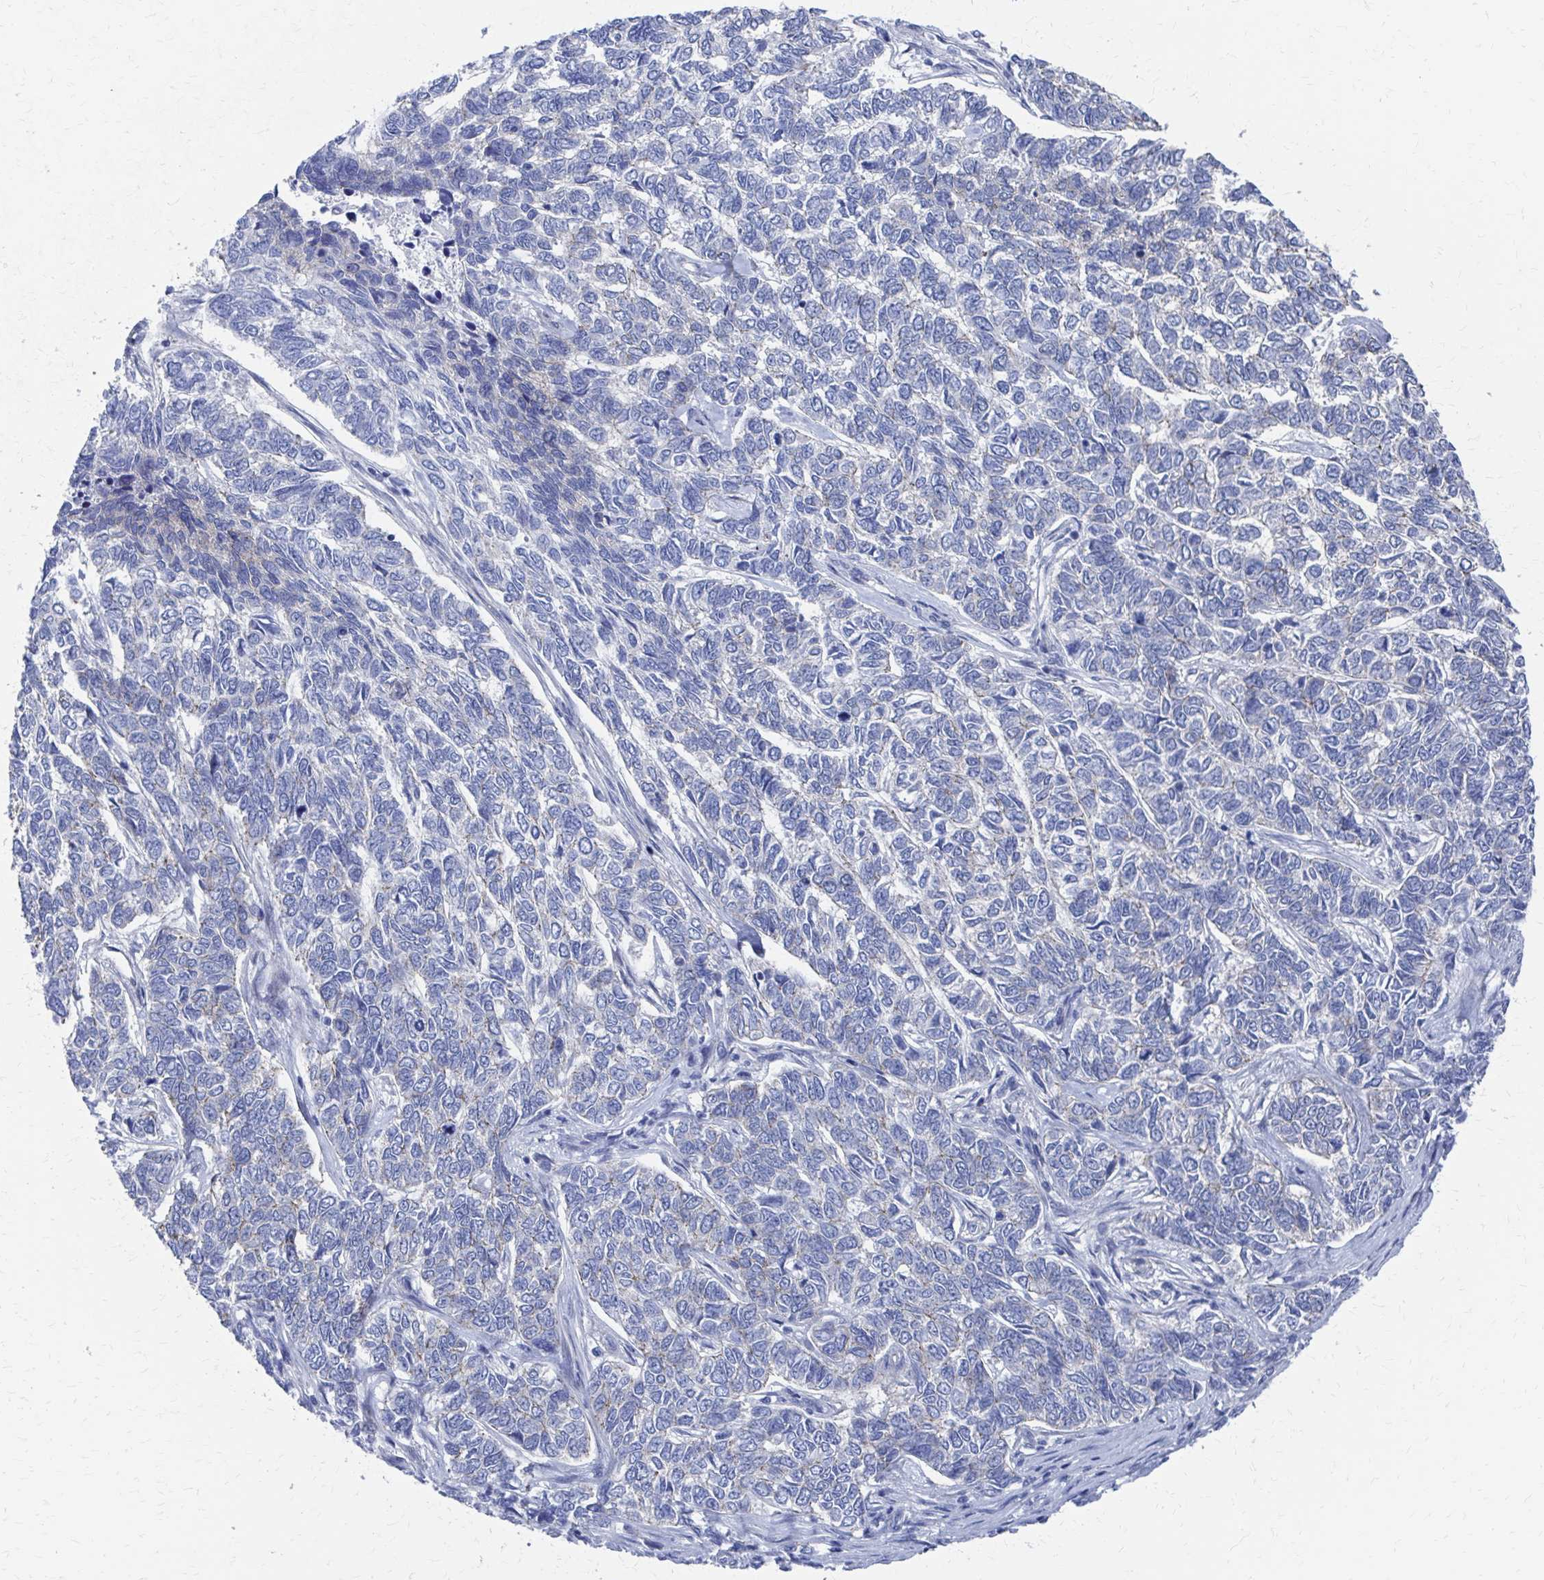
{"staining": {"intensity": "negative", "quantity": "none", "location": "none"}, "tissue": "skin cancer", "cell_type": "Tumor cells", "image_type": "cancer", "snomed": [{"axis": "morphology", "description": "Basal cell carcinoma"}, {"axis": "topography", "description": "Skin"}], "caption": "The histopathology image displays no staining of tumor cells in basal cell carcinoma (skin).", "gene": "PLEKHG7", "patient": {"sex": "female", "age": 65}}